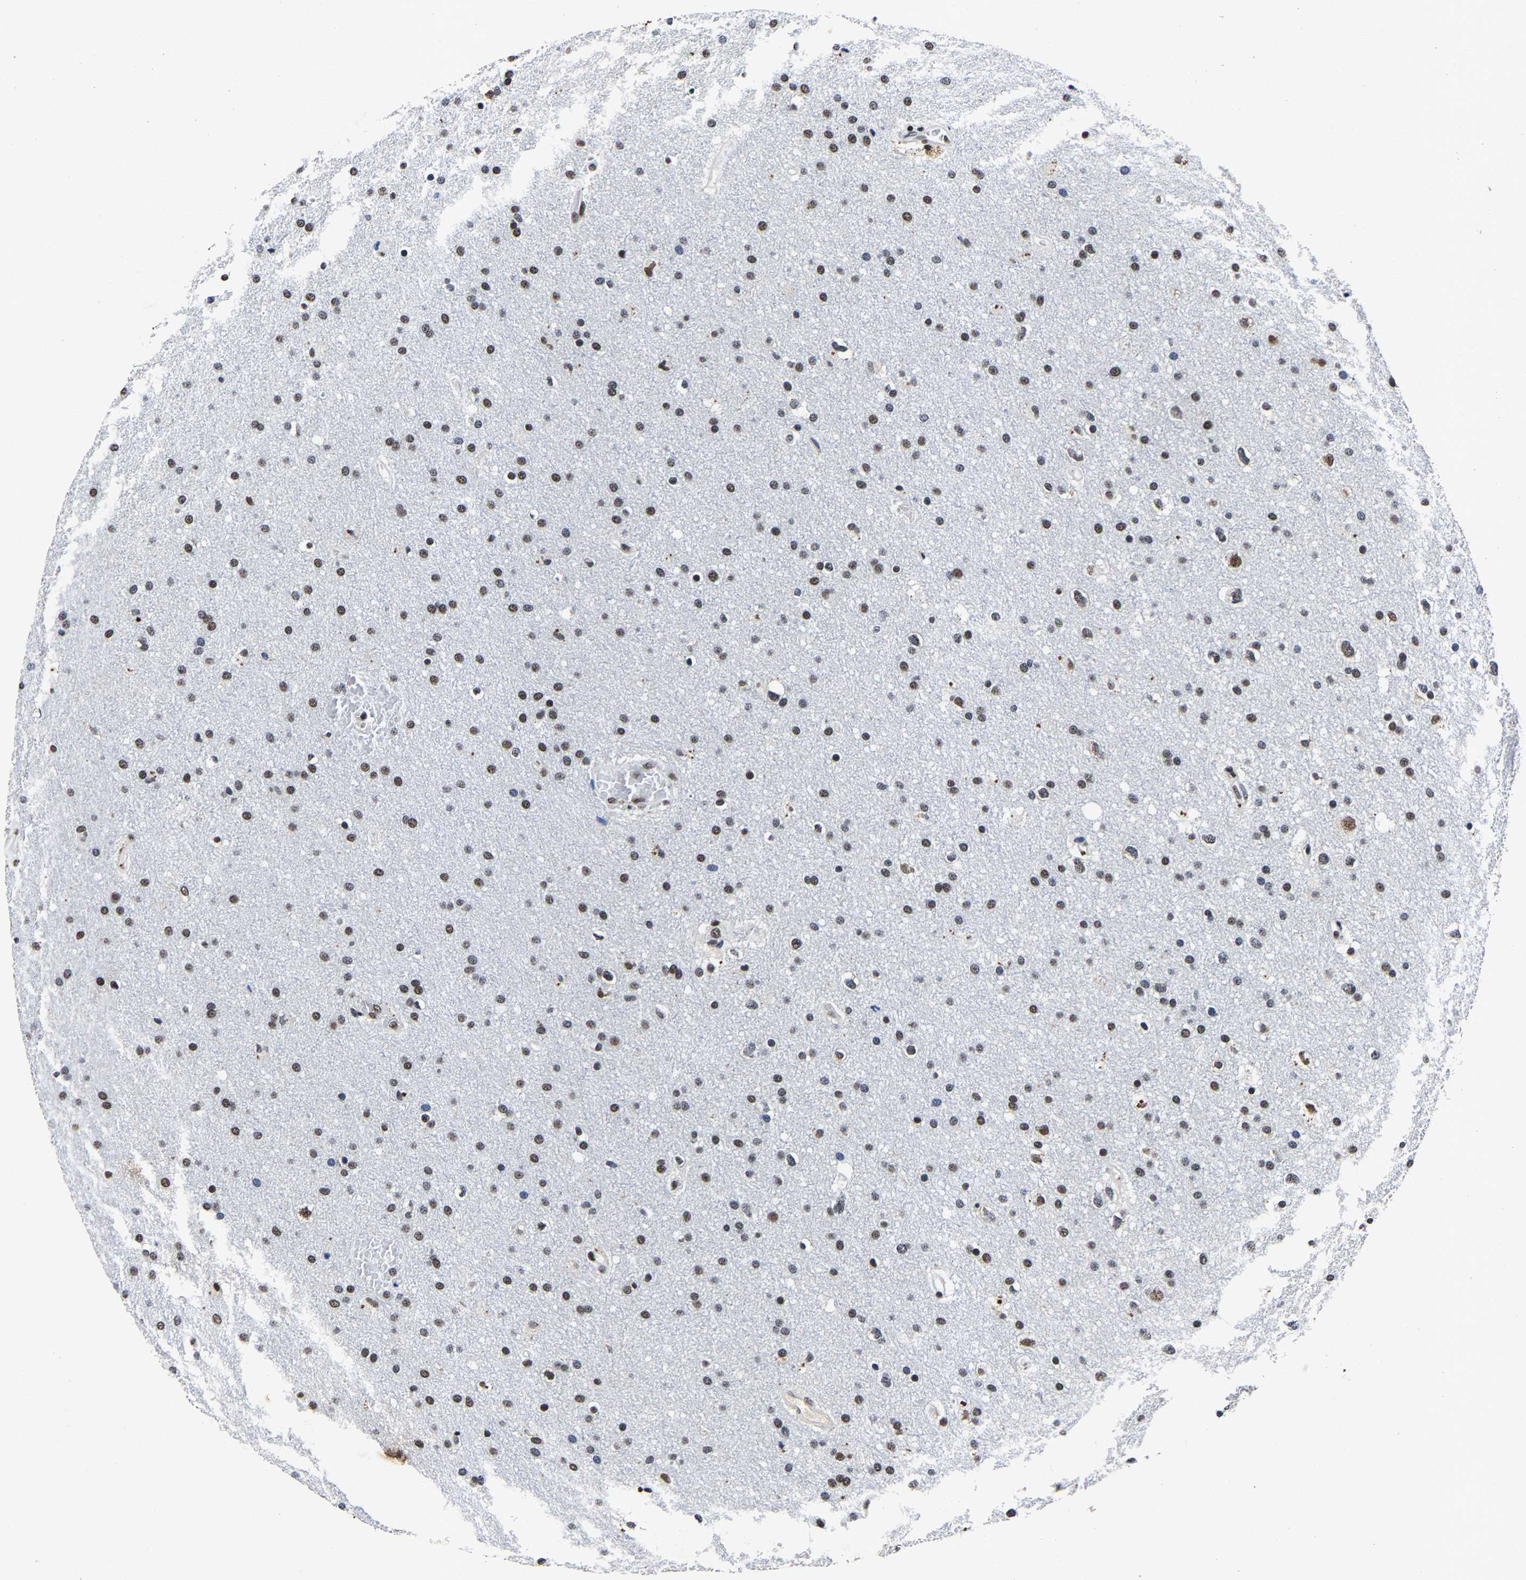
{"staining": {"intensity": "moderate", "quantity": "25%-75%", "location": "nuclear"}, "tissue": "glioma", "cell_type": "Tumor cells", "image_type": "cancer", "snomed": [{"axis": "morphology", "description": "Glioma, malignant, Low grade"}, {"axis": "topography", "description": "Brain"}], "caption": "A micrograph of glioma stained for a protein demonstrates moderate nuclear brown staining in tumor cells.", "gene": "RBM45", "patient": {"sex": "female", "age": 37}}